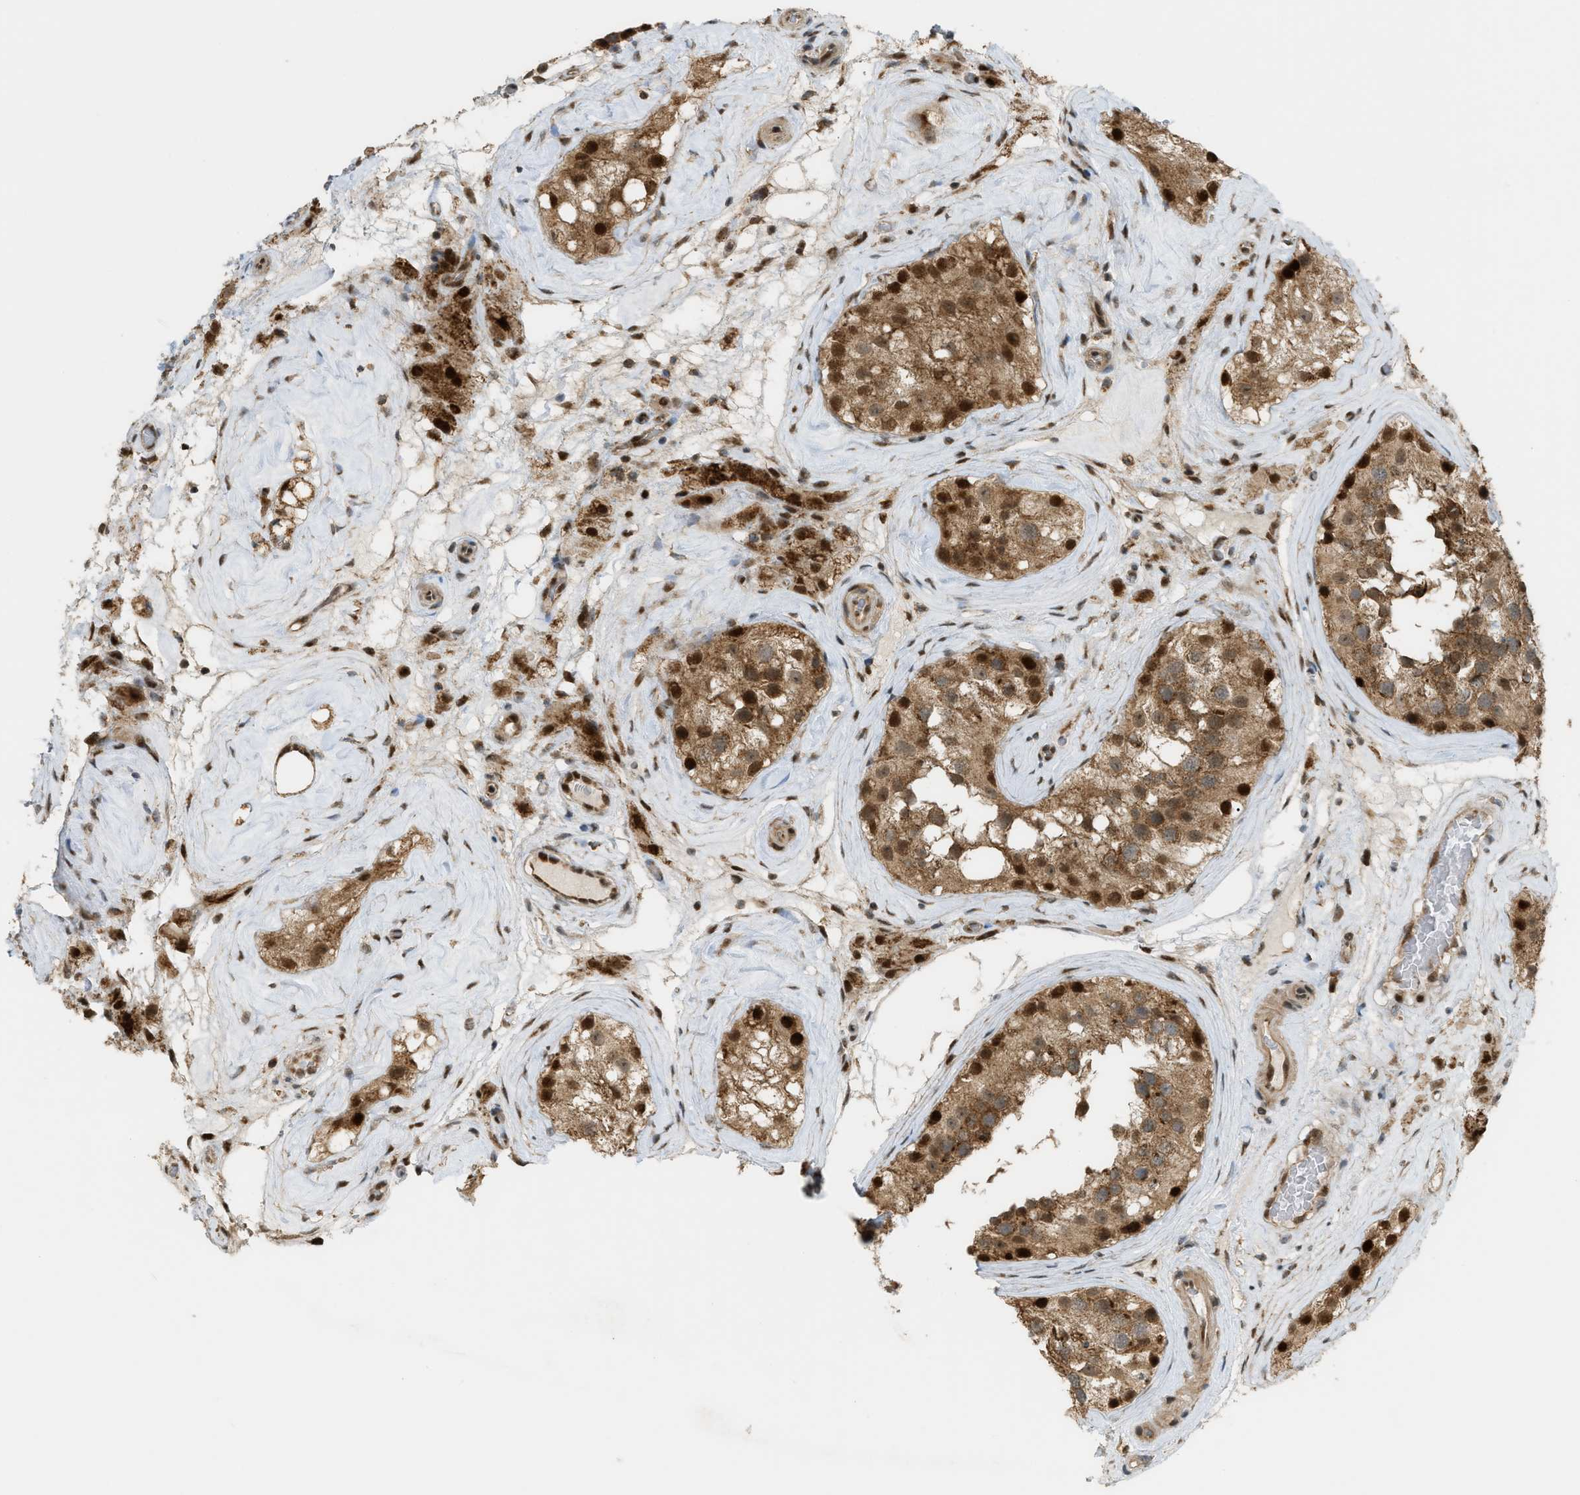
{"staining": {"intensity": "strong", "quantity": ">75%", "location": "cytoplasmic/membranous,nuclear"}, "tissue": "testis", "cell_type": "Cells in seminiferous ducts", "image_type": "normal", "snomed": [{"axis": "morphology", "description": "Normal tissue, NOS"}, {"axis": "morphology", "description": "Seminoma, NOS"}, {"axis": "topography", "description": "Testis"}], "caption": "Protein analysis of normal testis shows strong cytoplasmic/membranous,nuclear staining in about >75% of cells in seminiferous ducts.", "gene": "CCDC186", "patient": {"sex": "male", "age": 71}}